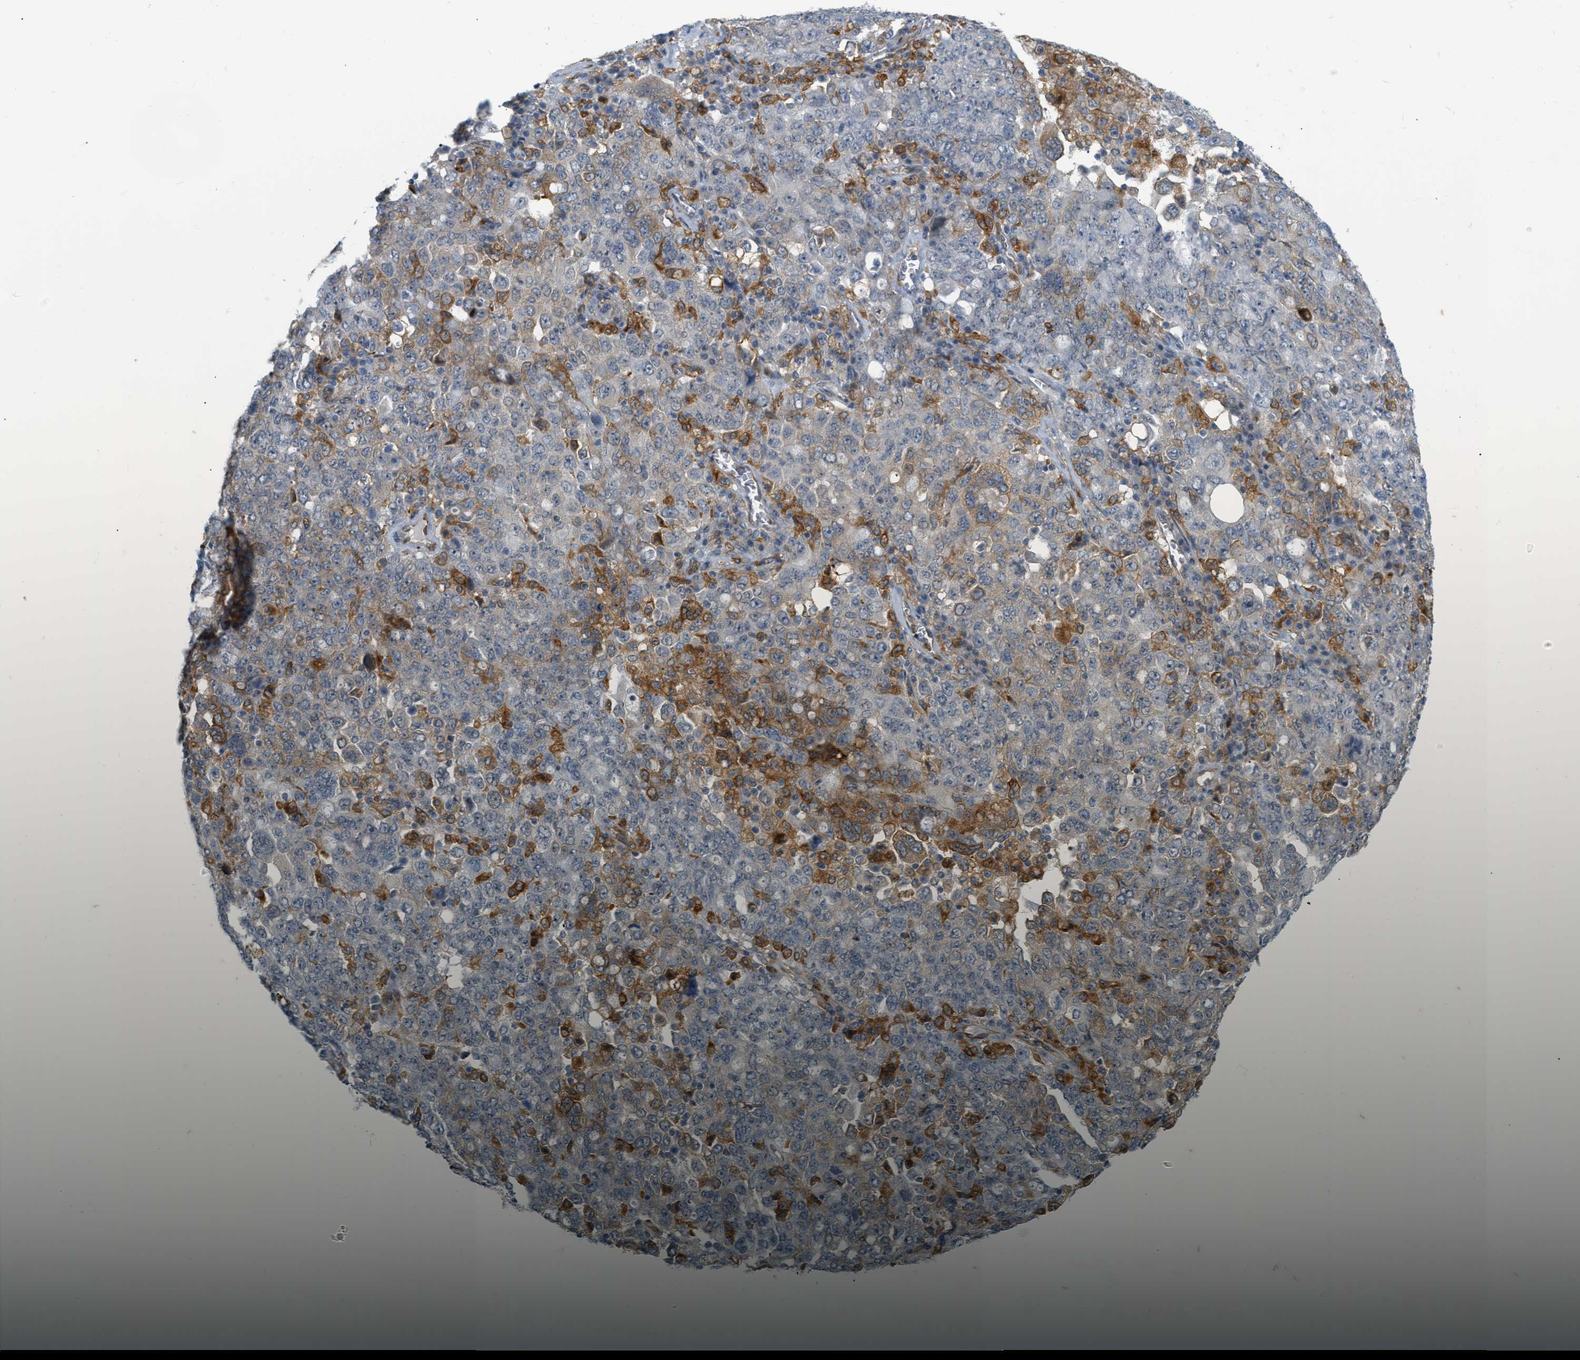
{"staining": {"intensity": "moderate", "quantity": "<25%", "location": "cytoplasmic/membranous"}, "tissue": "ovarian cancer", "cell_type": "Tumor cells", "image_type": "cancer", "snomed": [{"axis": "morphology", "description": "Carcinoma, endometroid"}, {"axis": "topography", "description": "Ovary"}], "caption": "A micrograph of human ovarian cancer stained for a protein demonstrates moderate cytoplasmic/membranous brown staining in tumor cells.", "gene": "ZNF408", "patient": {"sex": "female", "age": 62}}